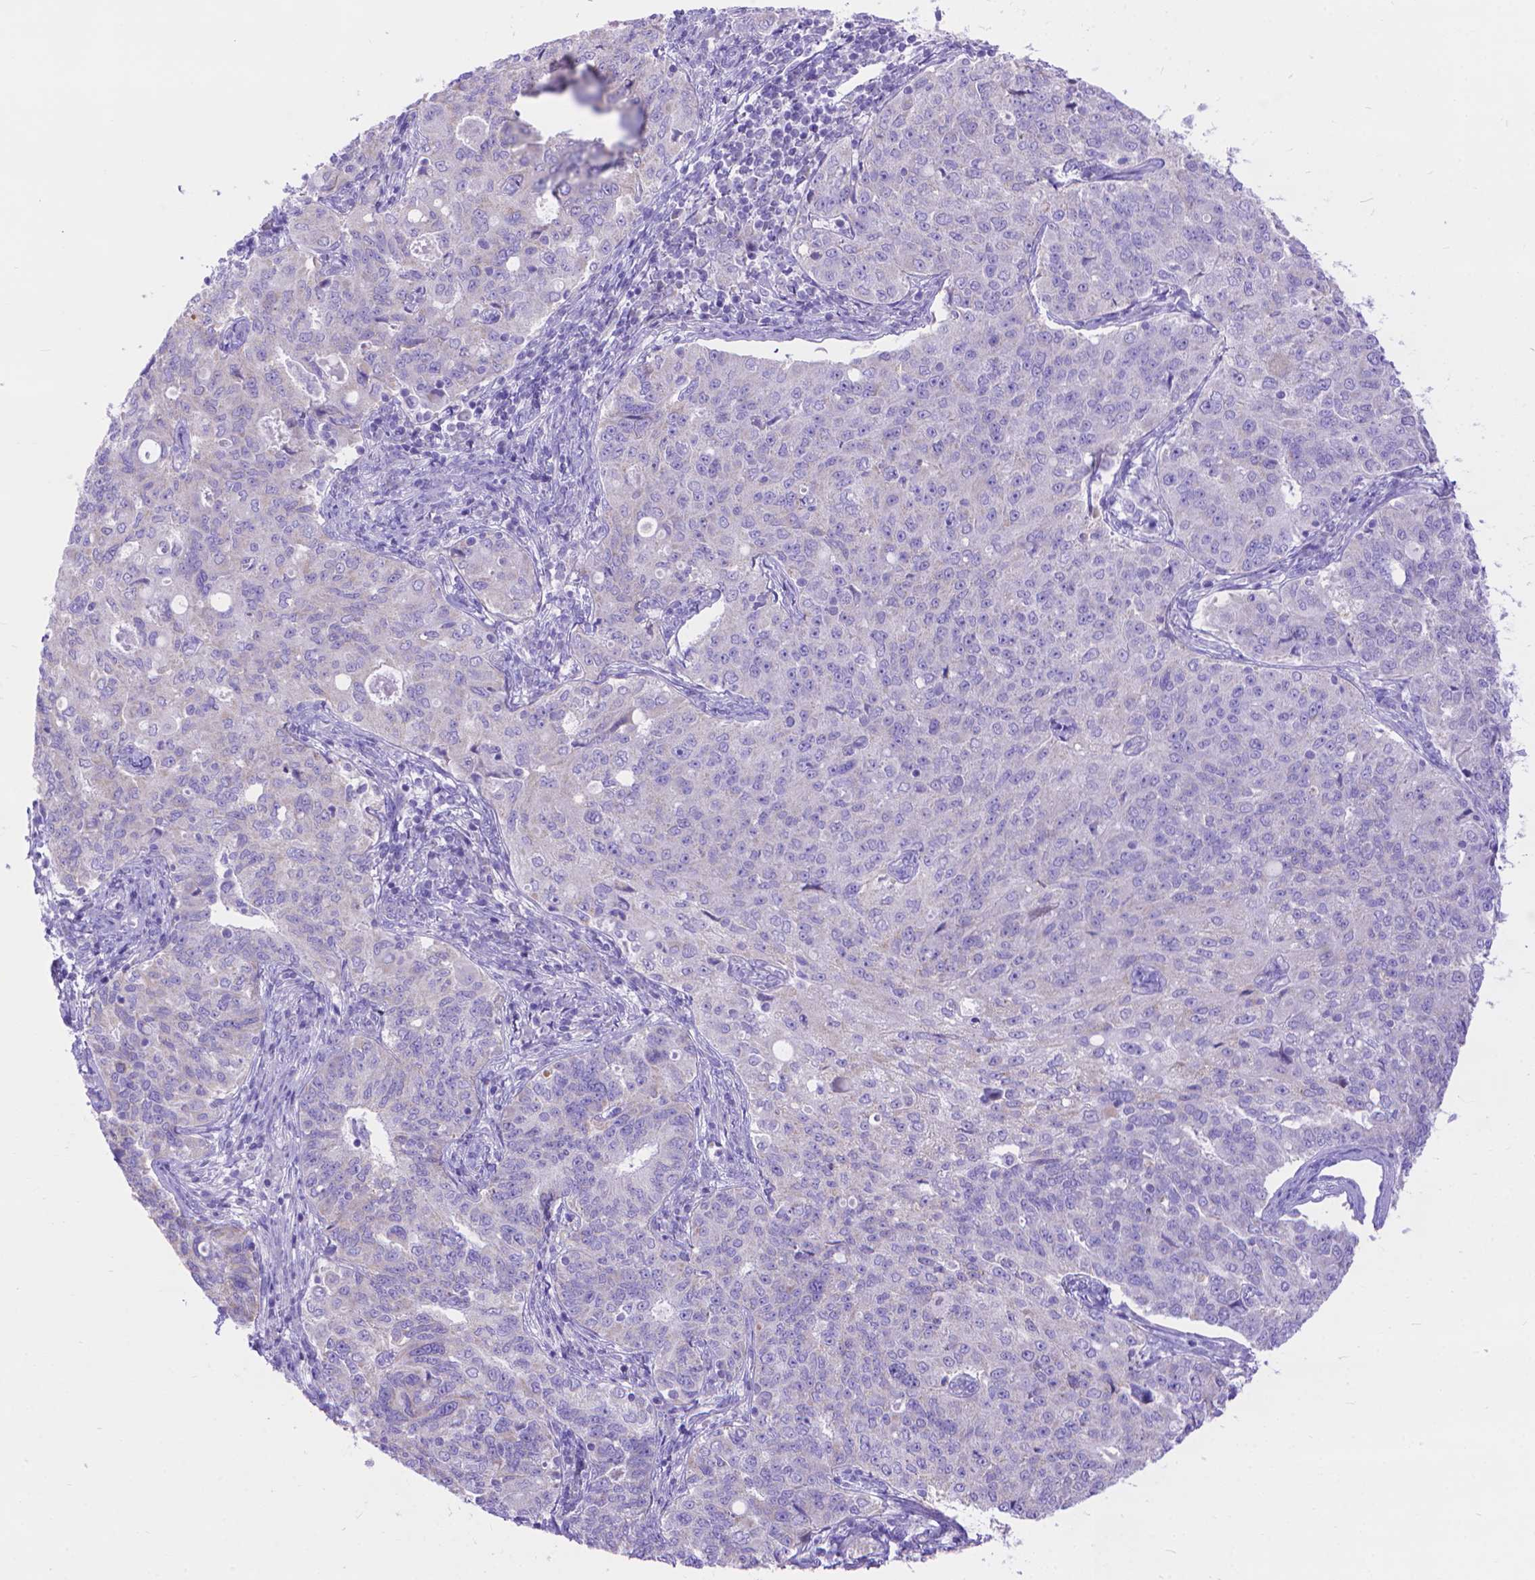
{"staining": {"intensity": "negative", "quantity": "none", "location": "none"}, "tissue": "endometrial cancer", "cell_type": "Tumor cells", "image_type": "cancer", "snomed": [{"axis": "morphology", "description": "Adenocarcinoma, NOS"}, {"axis": "topography", "description": "Endometrium"}], "caption": "Tumor cells show no significant protein expression in endometrial cancer.", "gene": "DHRS2", "patient": {"sex": "female", "age": 43}}